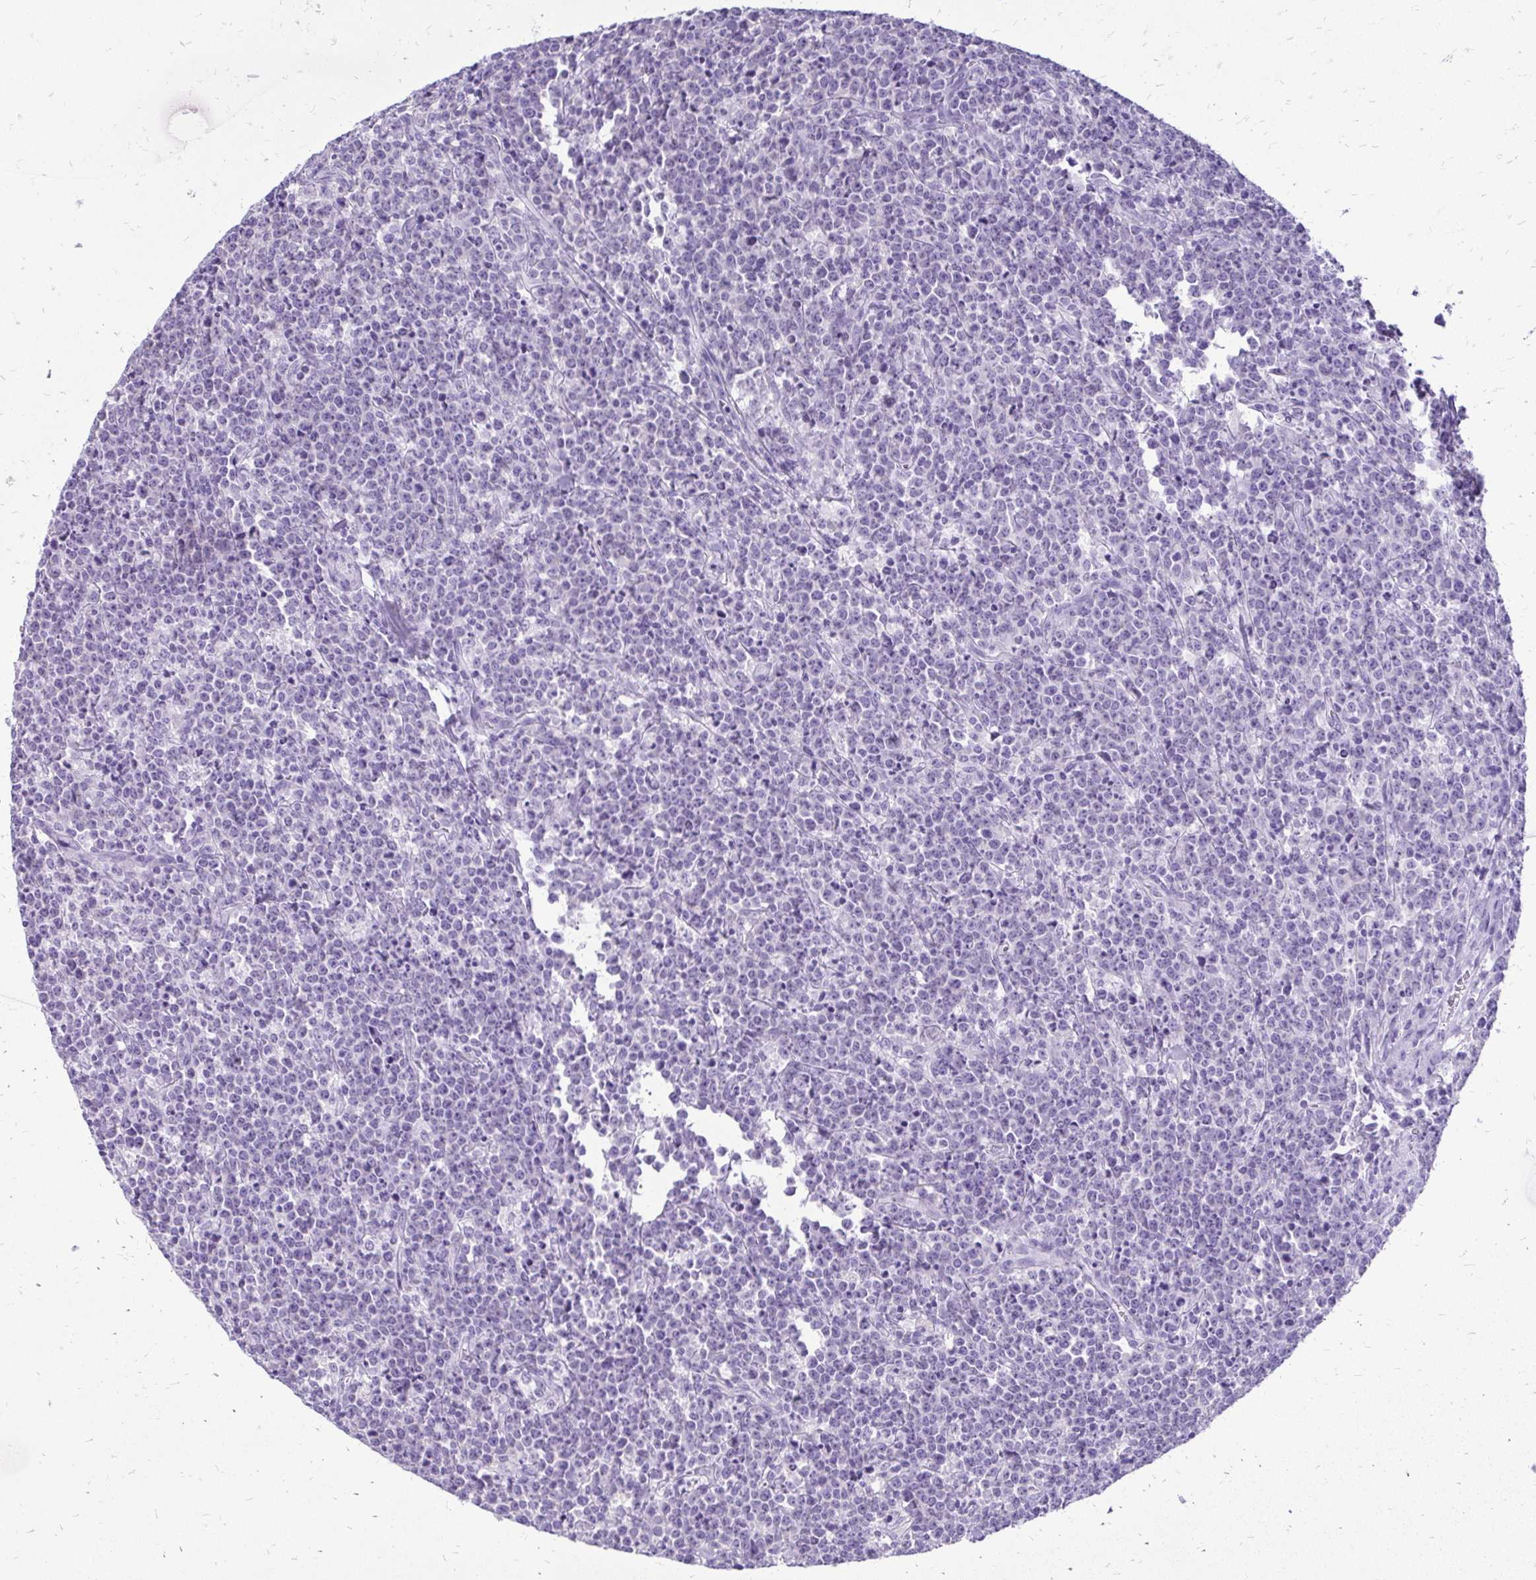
{"staining": {"intensity": "negative", "quantity": "none", "location": "none"}, "tissue": "lymphoma", "cell_type": "Tumor cells", "image_type": "cancer", "snomed": [{"axis": "morphology", "description": "Malignant lymphoma, non-Hodgkin's type, High grade"}, {"axis": "topography", "description": "Small intestine"}], "caption": "A photomicrograph of human high-grade malignant lymphoma, non-Hodgkin's type is negative for staining in tumor cells. Nuclei are stained in blue.", "gene": "SLC32A1", "patient": {"sex": "female", "age": 56}}